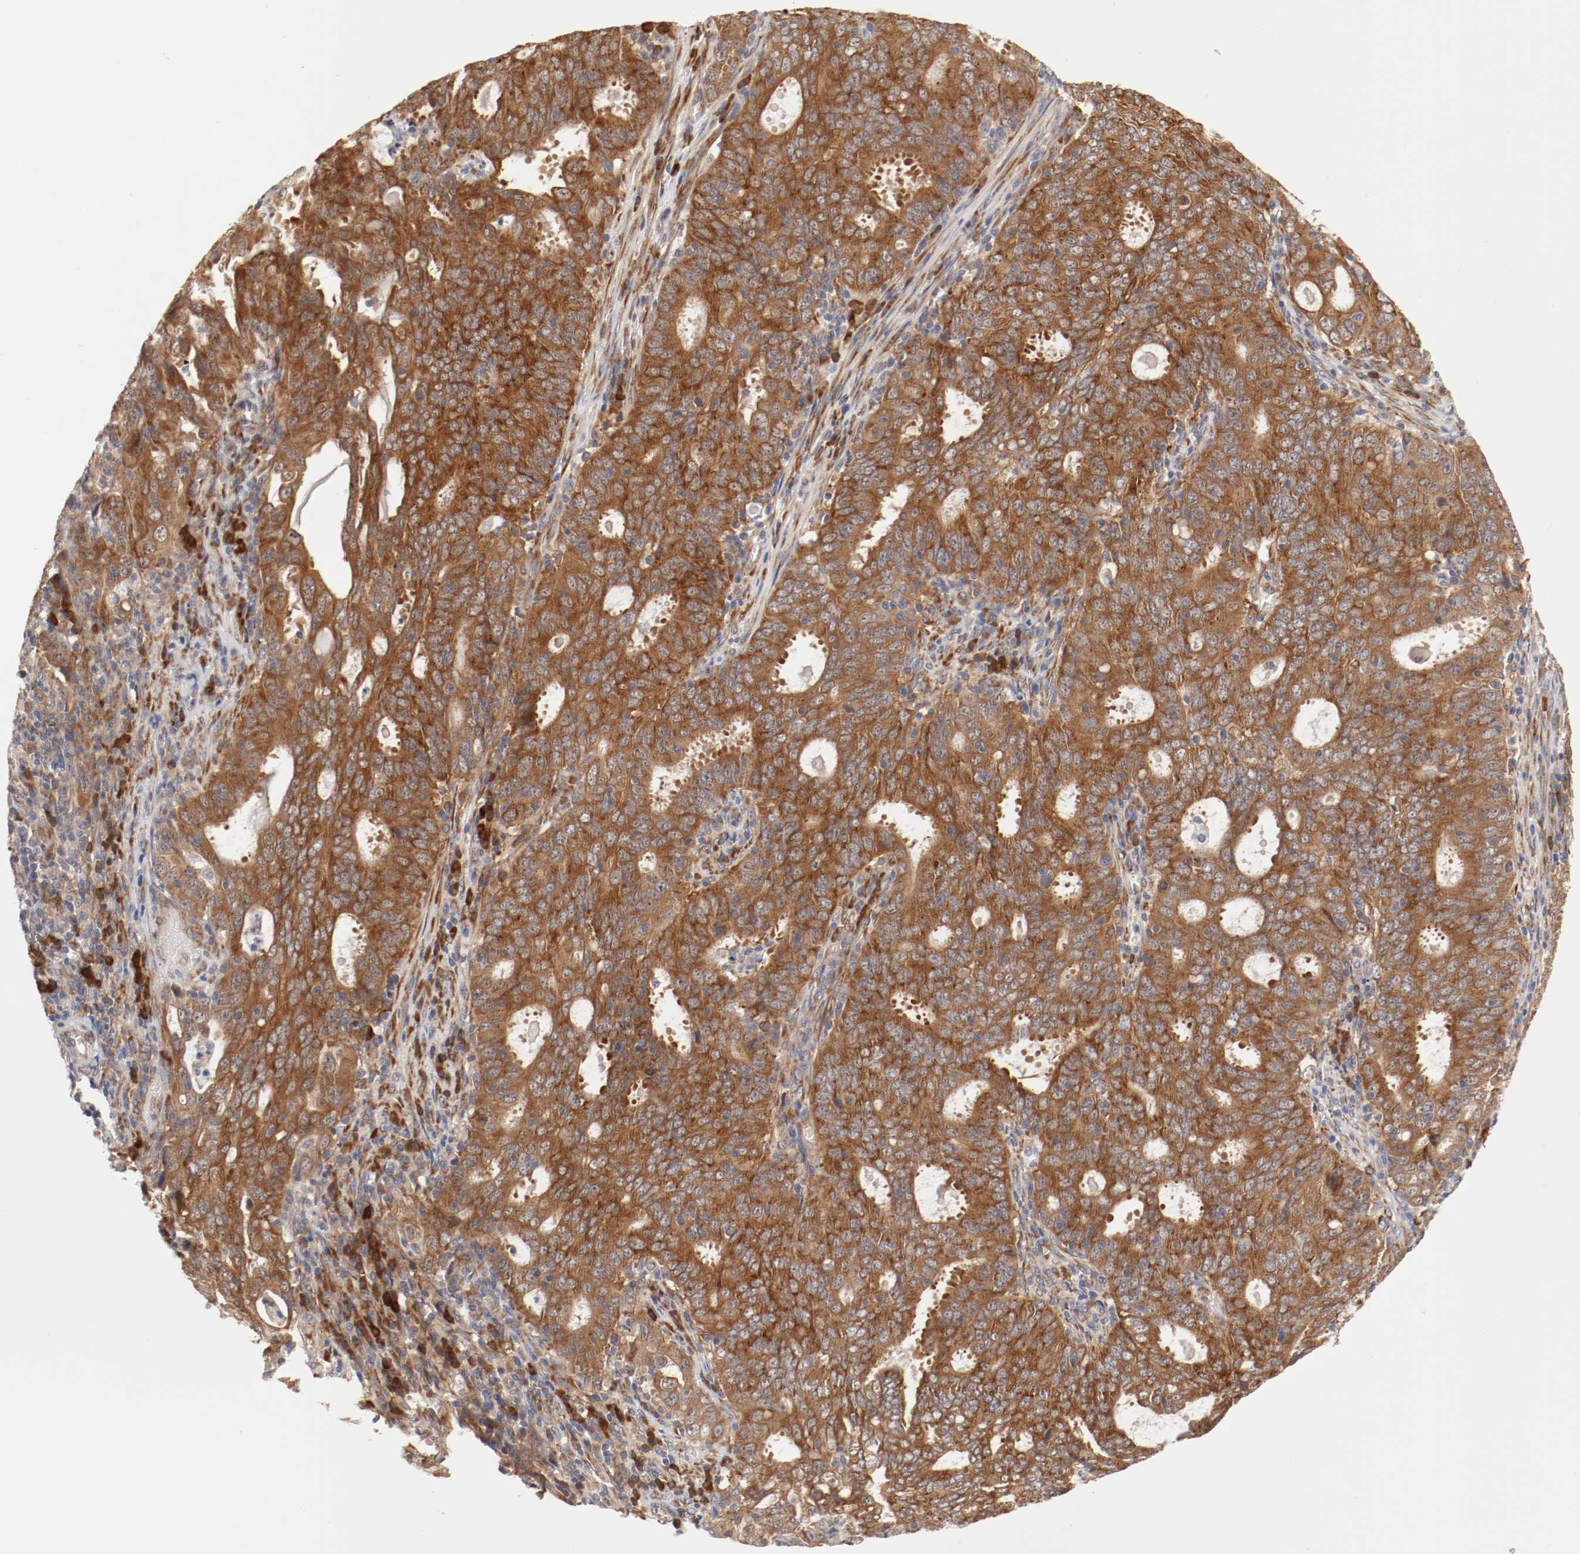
{"staining": {"intensity": "strong", "quantity": ">75%", "location": "cytoplasmic/membranous"}, "tissue": "cervical cancer", "cell_type": "Tumor cells", "image_type": "cancer", "snomed": [{"axis": "morphology", "description": "Adenocarcinoma, NOS"}, {"axis": "topography", "description": "Cervix"}], "caption": "Immunohistochemistry (IHC) histopathology image of adenocarcinoma (cervical) stained for a protein (brown), which displays high levels of strong cytoplasmic/membranous staining in approximately >75% of tumor cells.", "gene": "FKBP3", "patient": {"sex": "female", "age": 44}}